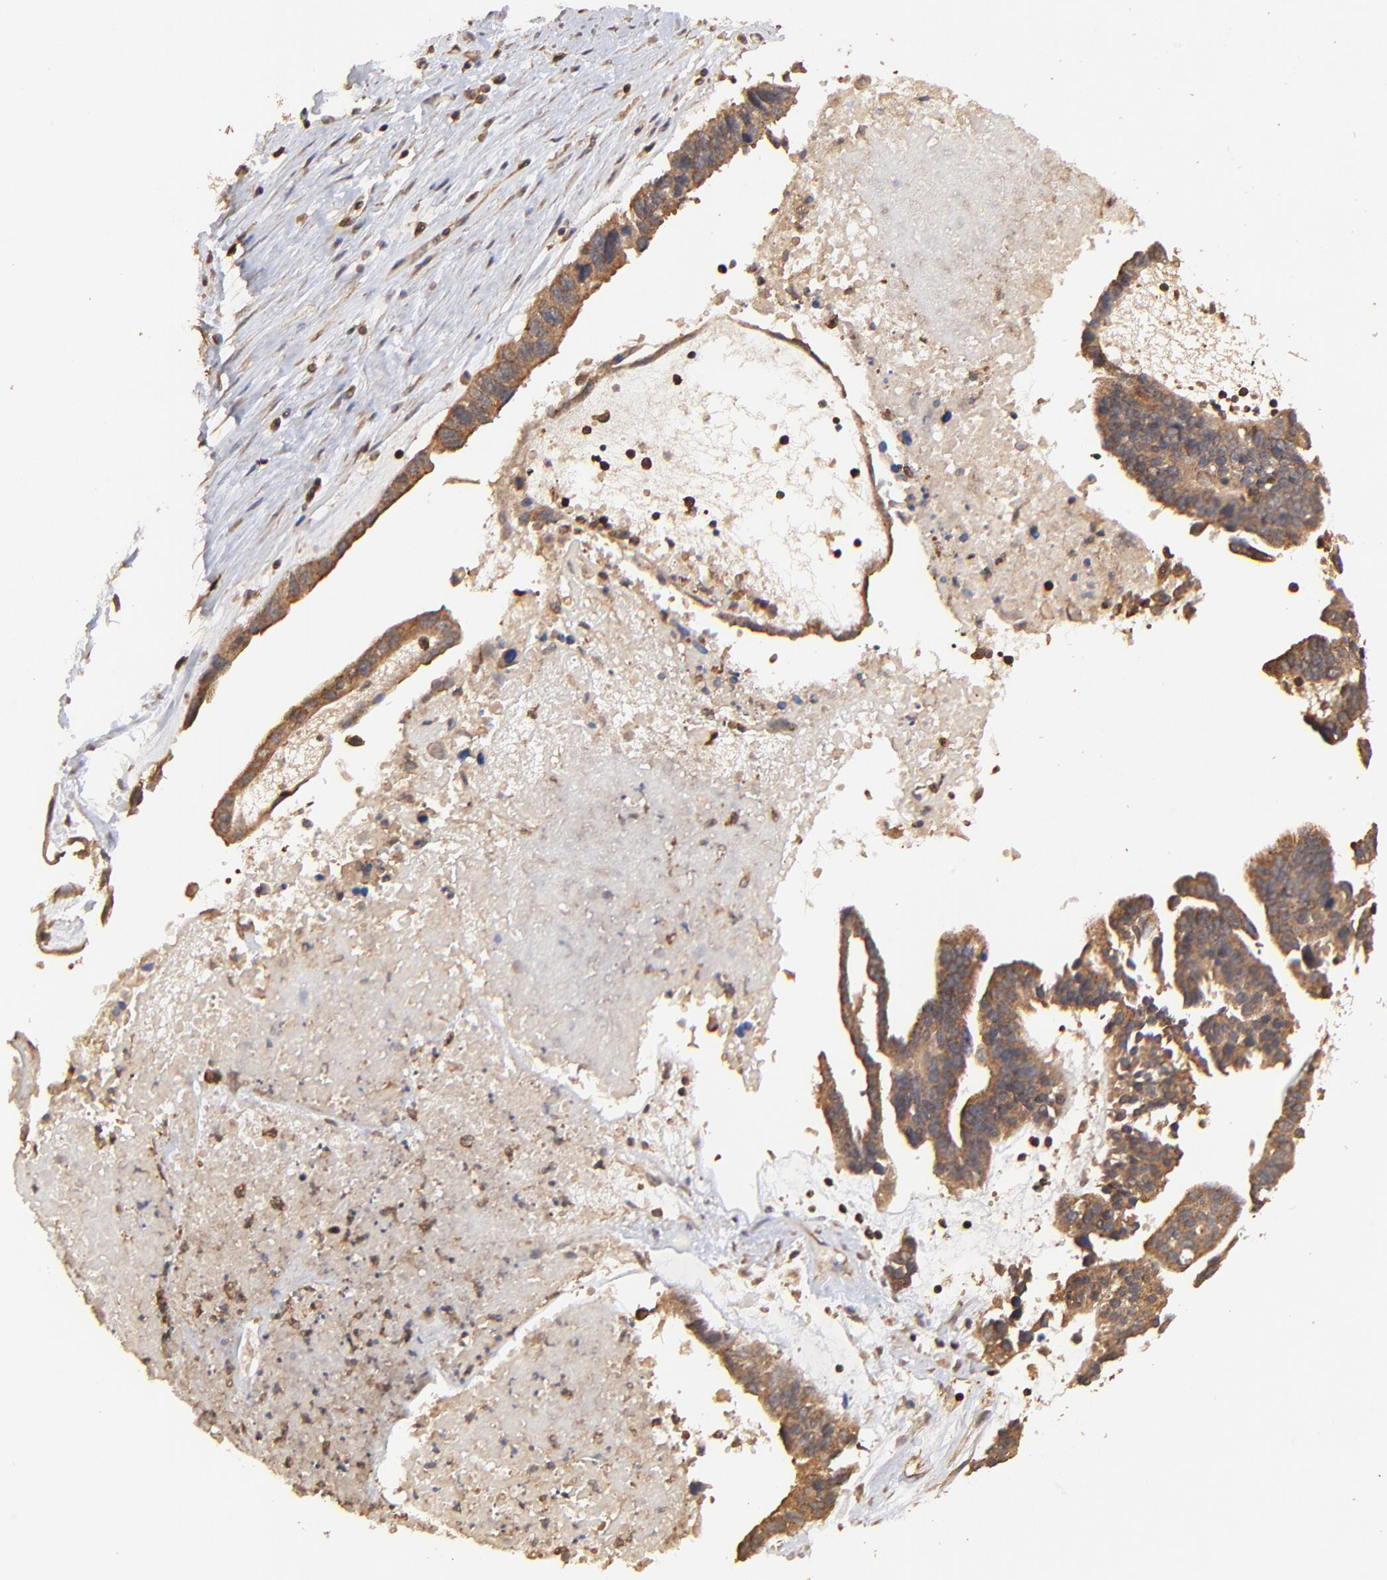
{"staining": {"intensity": "strong", "quantity": ">75%", "location": "cytoplasmic/membranous"}, "tissue": "ovarian cancer", "cell_type": "Tumor cells", "image_type": "cancer", "snomed": [{"axis": "morphology", "description": "Carcinoma, endometroid"}, {"axis": "morphology", "description": "Cystadenocarcinoma, serous, NOS"}, {"axis": "topography", "description": "Ovary"}], "caption": "Approximately >75% of tumor cells in ovarian cancer display strong cytoplasmic/membranous protein expression as visualized by brown immunohistochemical staining.", "gene": "STON2", "patient": {"sex": "female", "age": 45}}